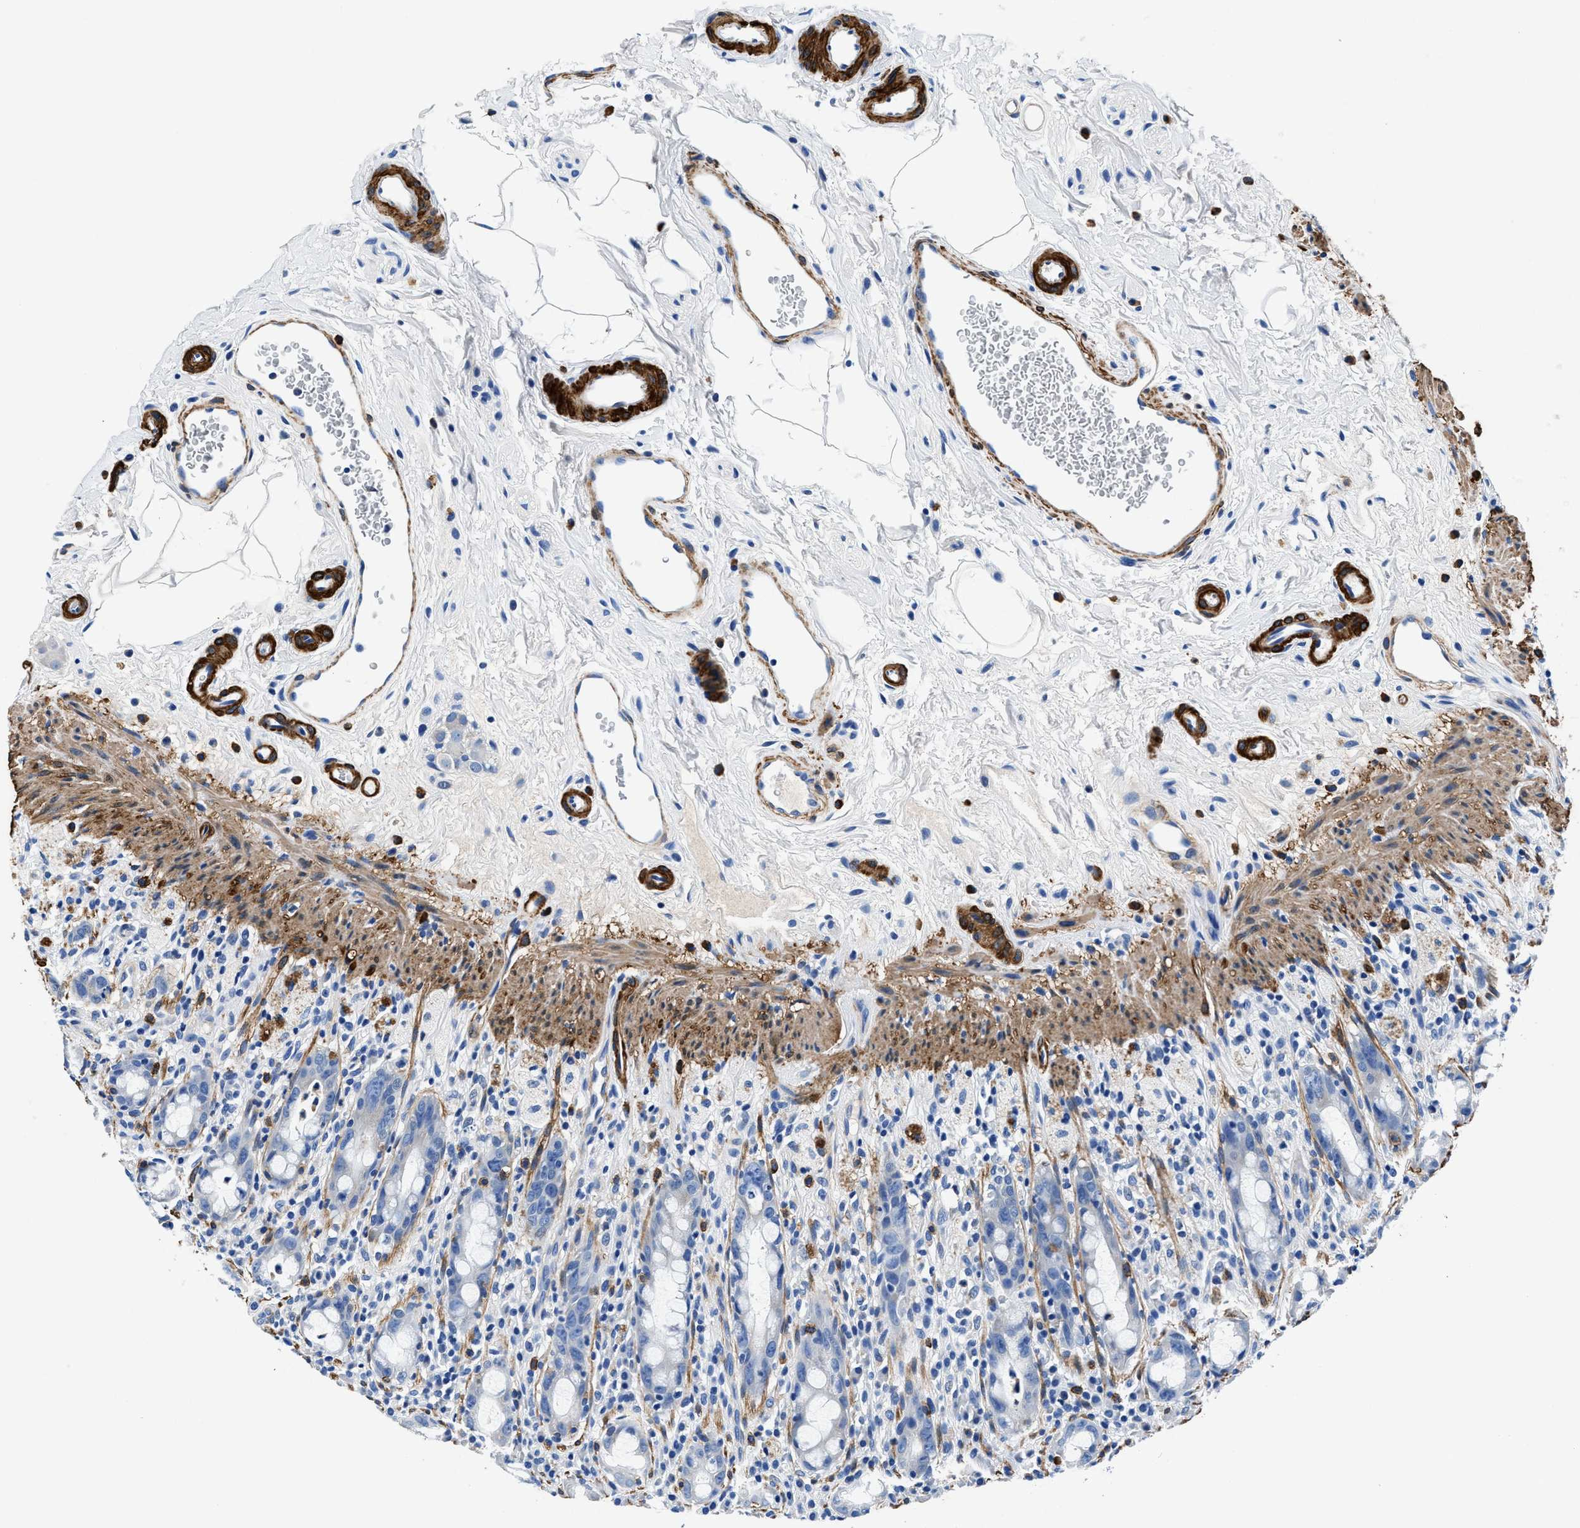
{"staining": {"intensity": "negative", "quantity": "none", "location": "none"}, "tissue": "rectum", "cell_type": "Glandular cells", "image_type": "normal", "snomed": [{"axis": "morphology", "description": "Normal tissue, NOS"}, {"axis": "topography", "description": "Rectum"}], "caption": "An image of human rectum is negative for staining in glandular cells. (DAB immunohistochemistry with hematoxylin counter stain).", "gene": "TEX261", "patient": {"sex": "male", "age": 44}}